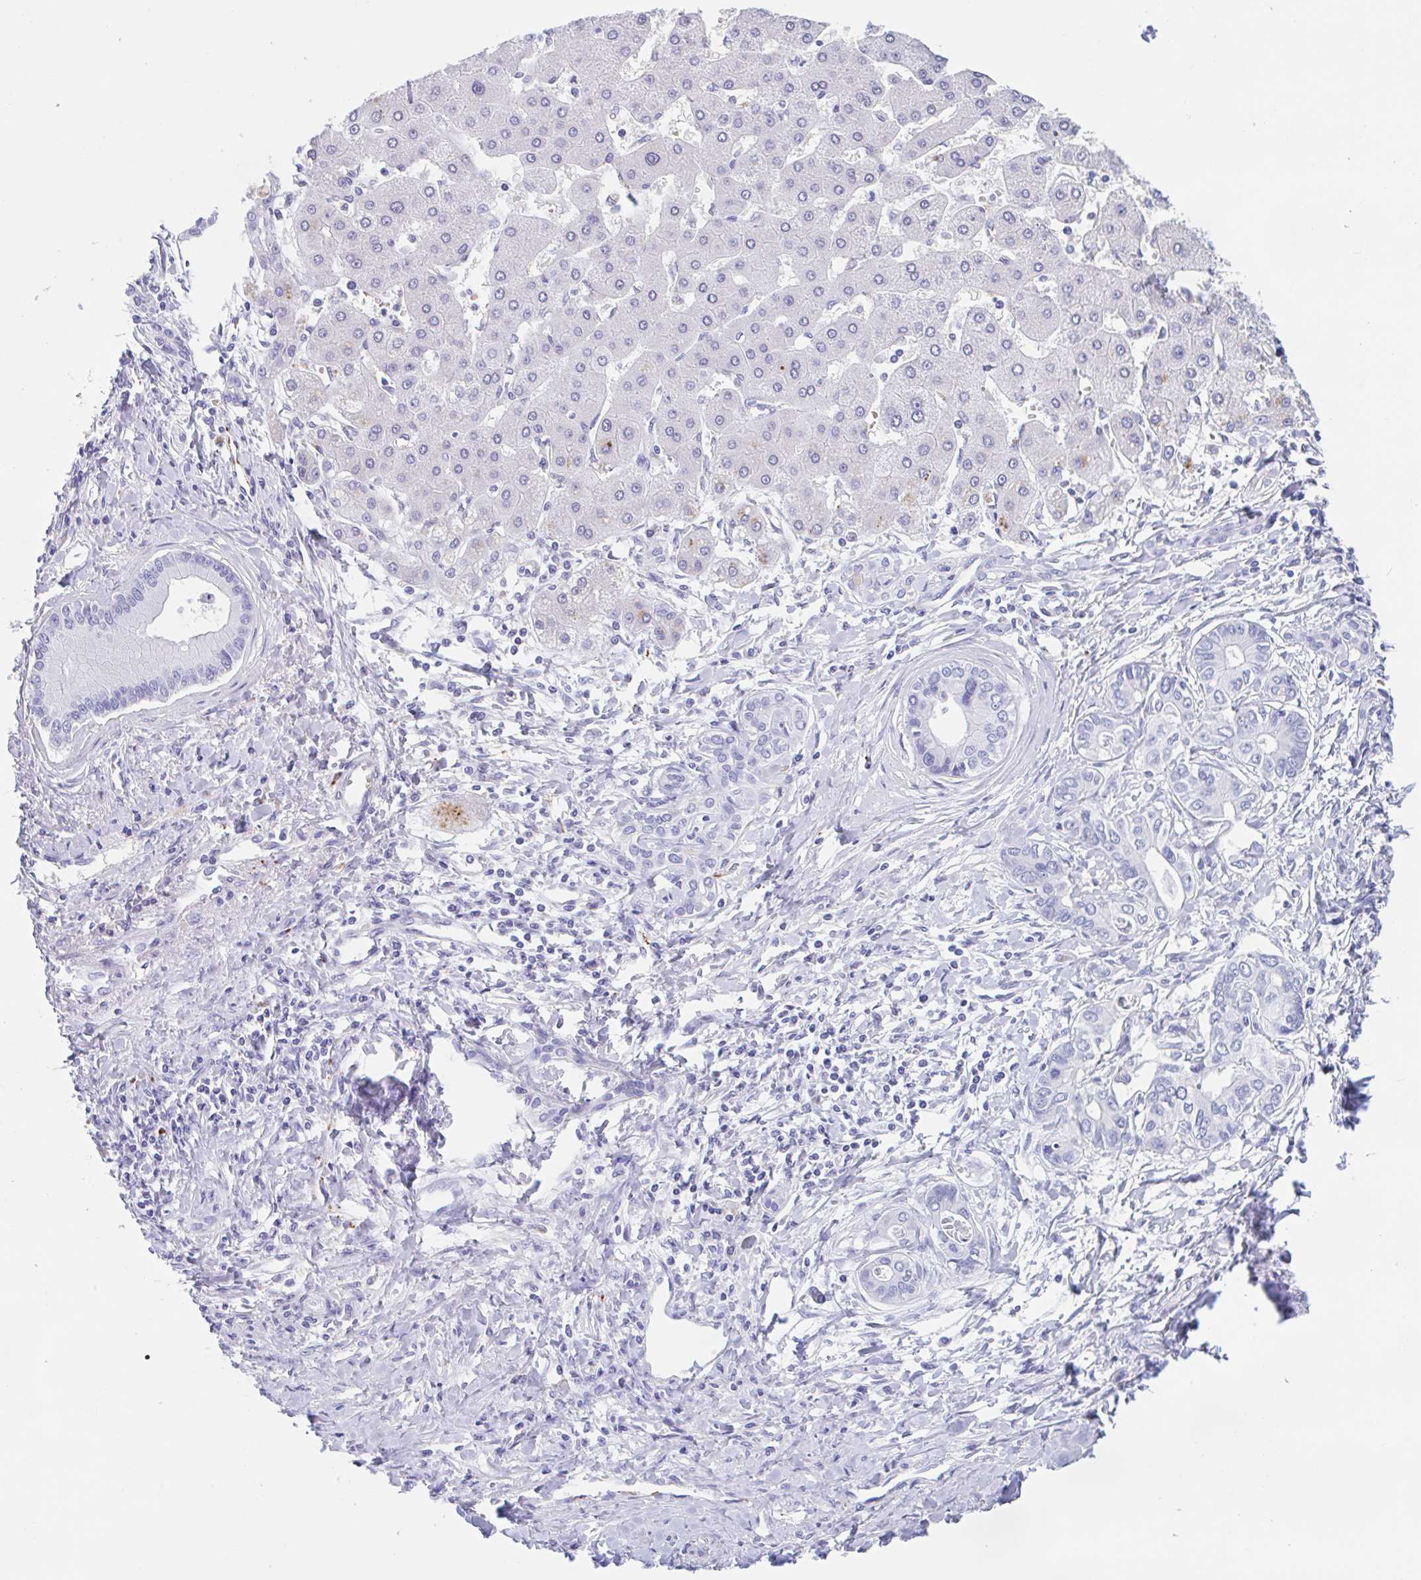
{"staining": {"intensity": "negative", "quantity": "none", "location": "none"}, "tissue": "liver cancer", "cell_type": "Tumor cells", "image_type": "cancer", "snomed": [{"axis": "morphology", "description": "Cholangiocarcinoma"}, {"axis": "topography", "description": "Liver"}], "caption": "The immunohistochemistry micrograph has no significant staining in tumor cells of liver cancer tissue.", "gene": "ANKRD9", "patient": {"sex": "male", "age": 66}}